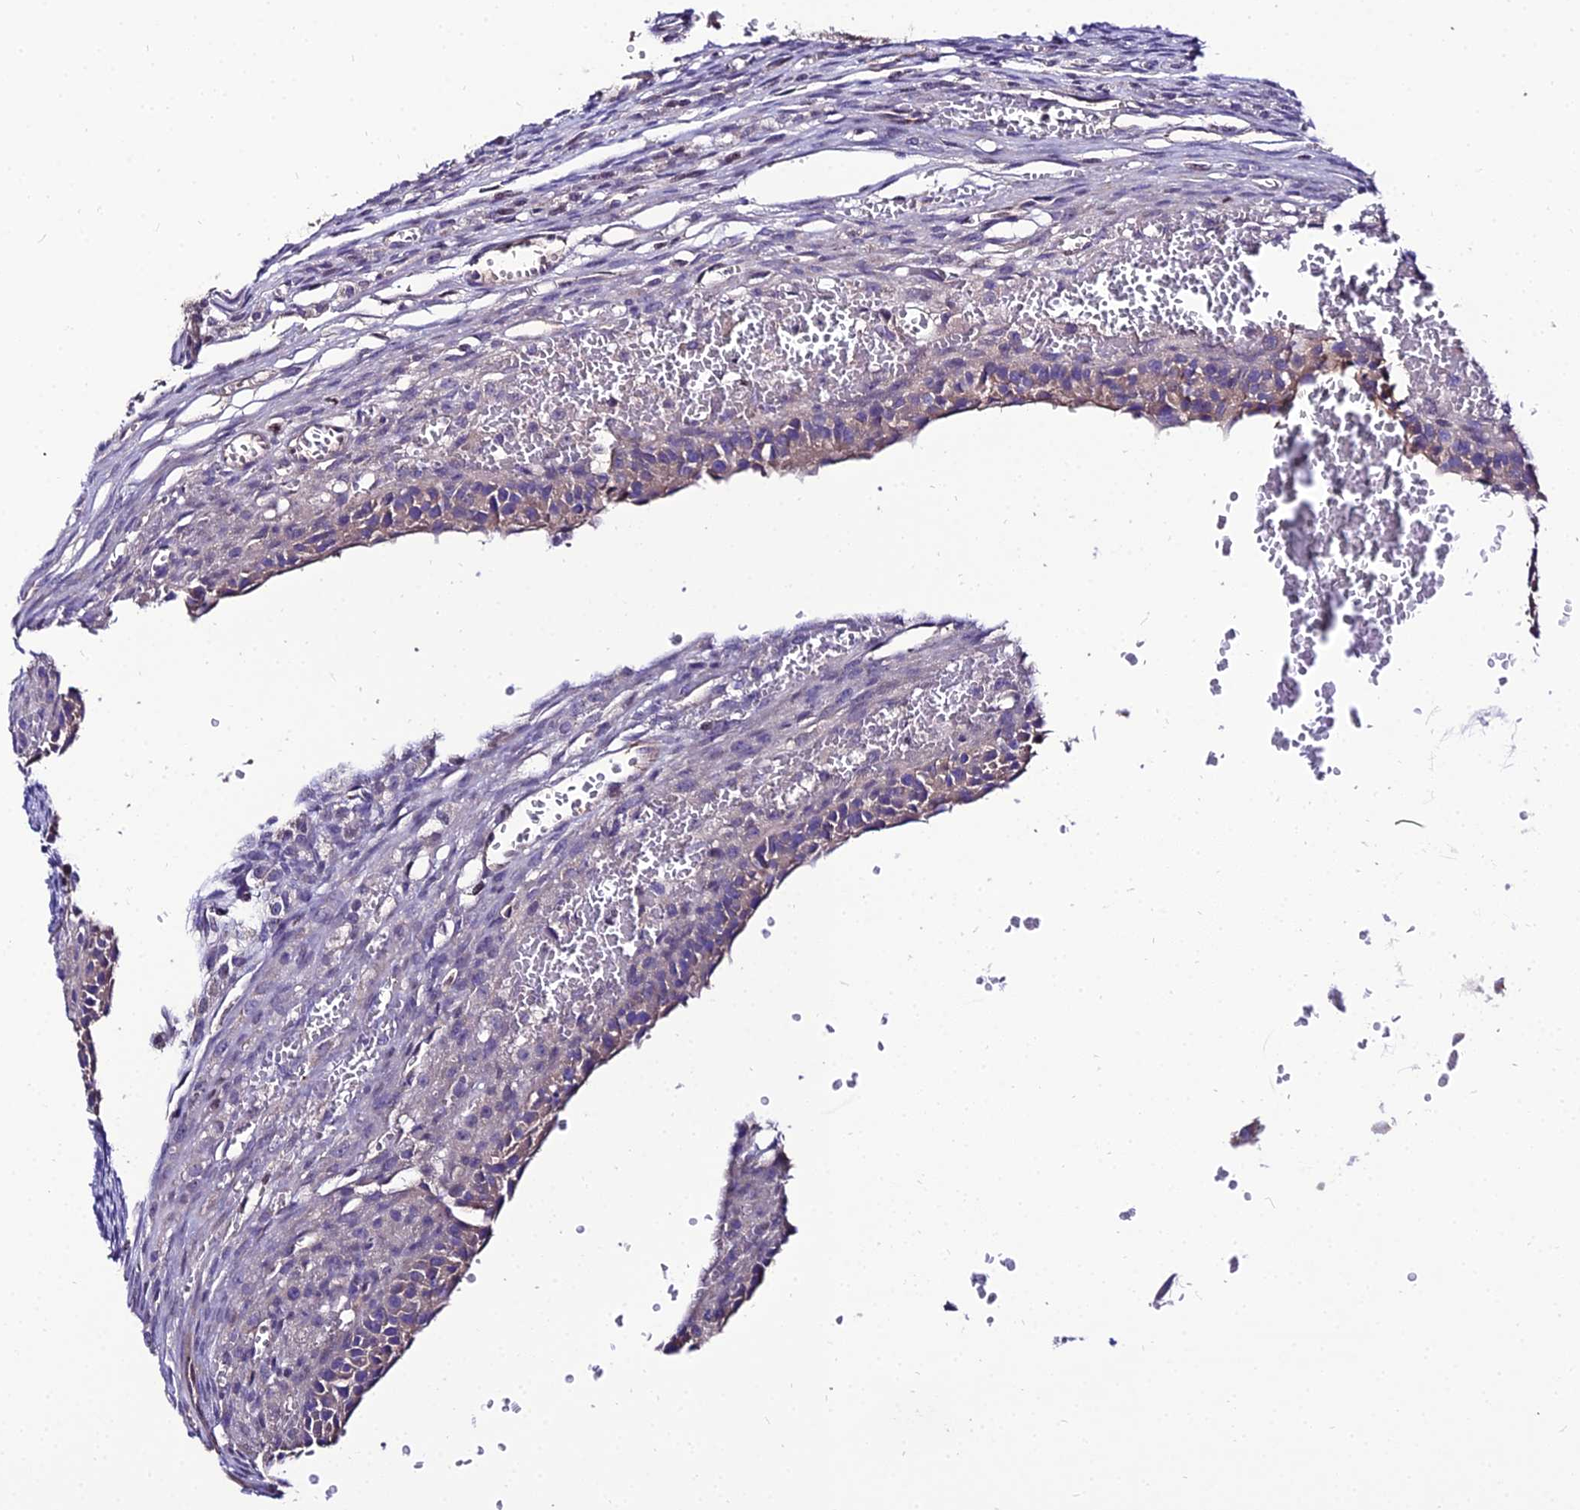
{"staining": {"intensity": "weak", "quantity": "<25%", "location": "cytoplasmic/membranous"}, "tissue": "ovary", "cell_type": "Follicle cells", "image_type": "normal", "snomed": [{"axis": "morphology", "description": "Normal tissue, NOS"}, {"axis": "topography", "description": "Ovary"}], "caption": "Immunohistochemistry photomicrograph of normal ovary stained for a protein (brown), which shows no positivity in follicle cells. (Brightfield microscopy of DAB (3,3'-diaminobenzidine) IHC at high magnification).", "gene": "SHQ1", "patient": {"sex": "female", "age": 39}}